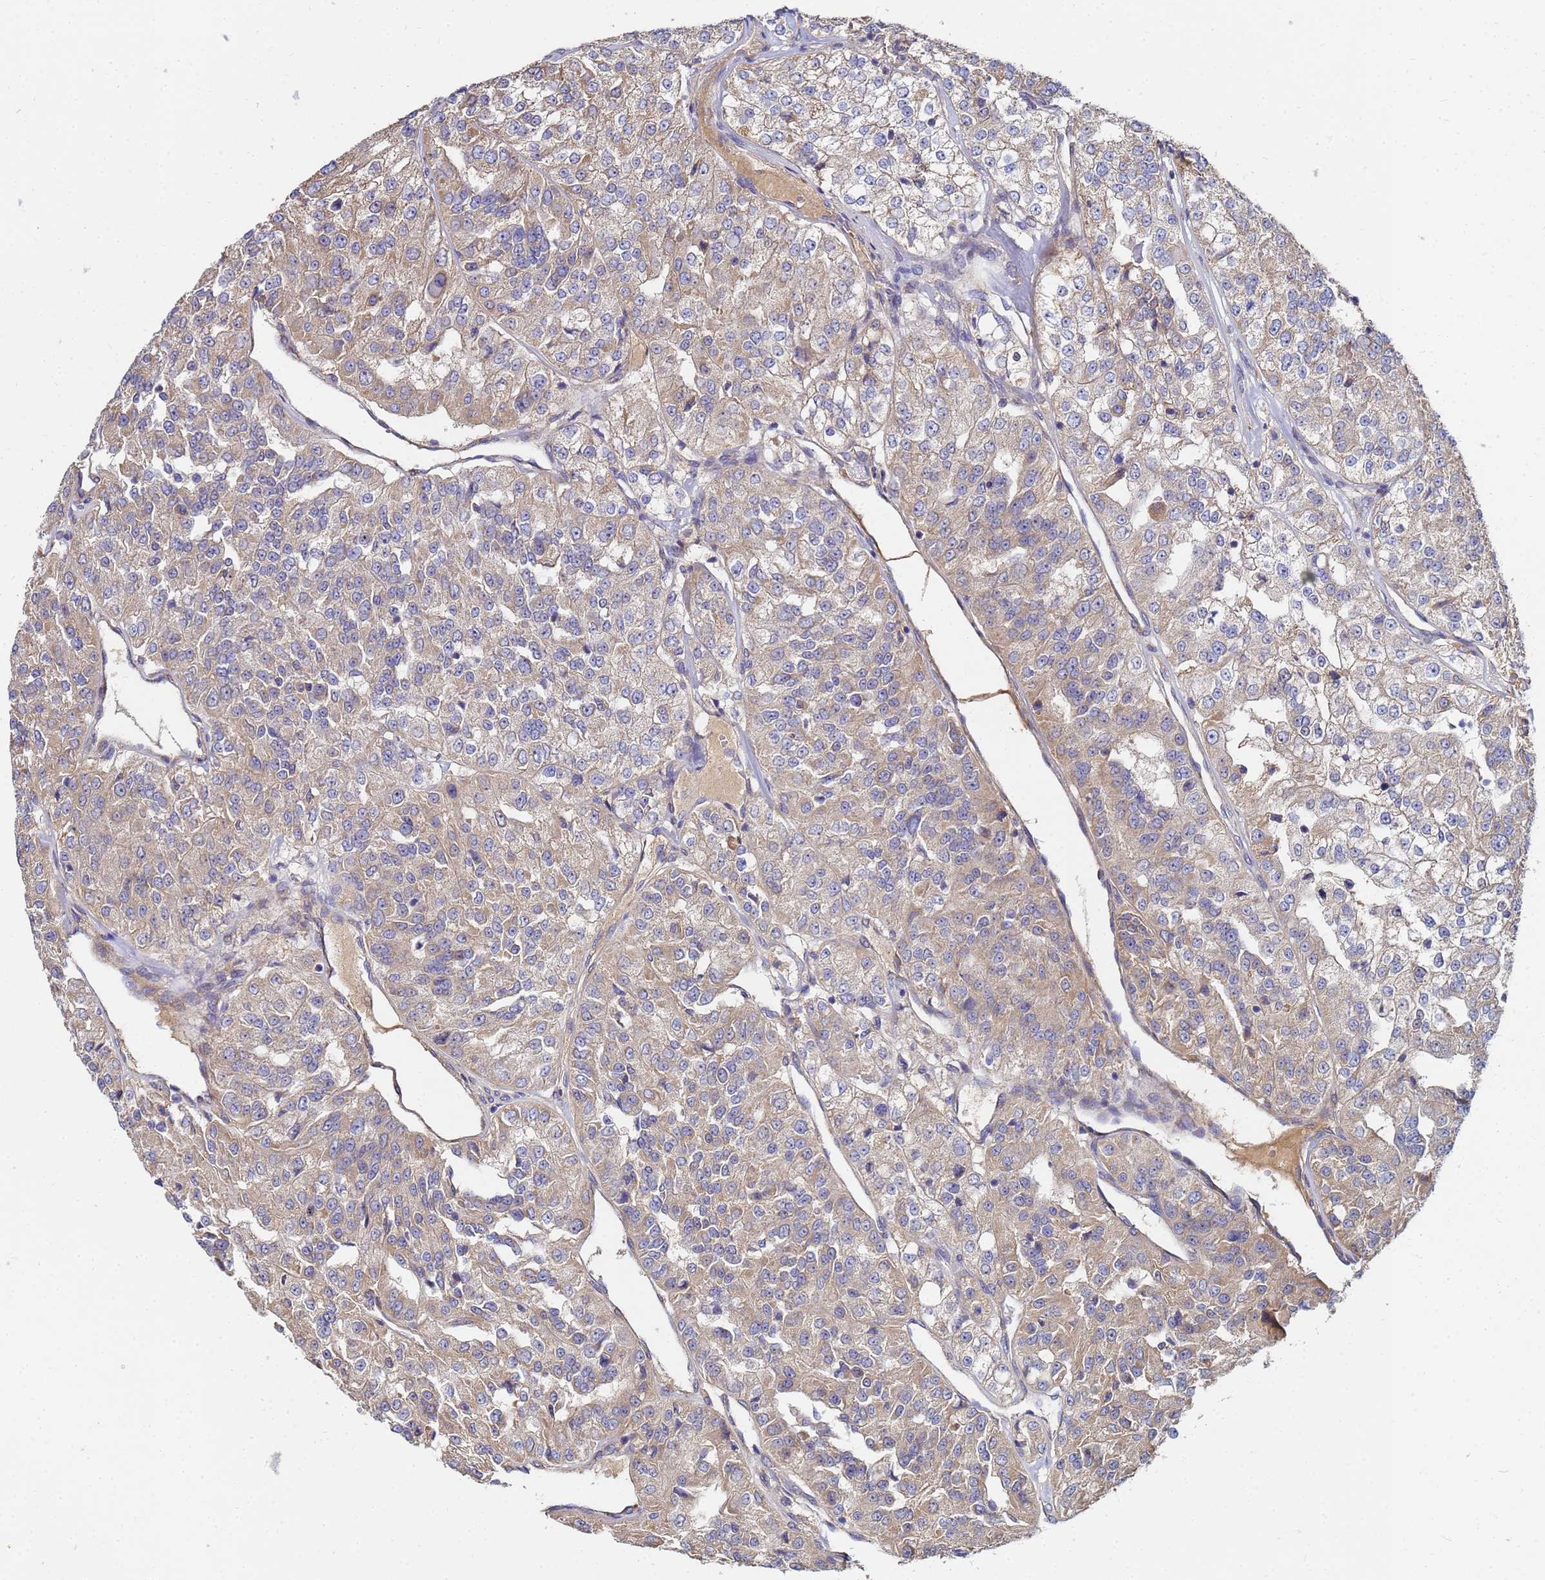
{"staining": {"intensity": "weak", "quantity": "25%-75%", "location": "cytoplasmic/membranous"}, "tissue": "renal cancer", "cell_type": "Tumor cells", "image_type": "cancer", "snomed": [{"axis": "morphology", "description": "Adenocarcinoma, NOS"}, {"axis": "topography", "description": "Kidney"}], "caption": "This histopathology image exhibits immunohistochemistry (IHC) staining of human renal cancer, with low weak cytoplasmic/membranous positivity in approximately 25%-75% of tumor cells.", "gene": "C5orf34", "patient": {"sex": "female", "age": 63}}